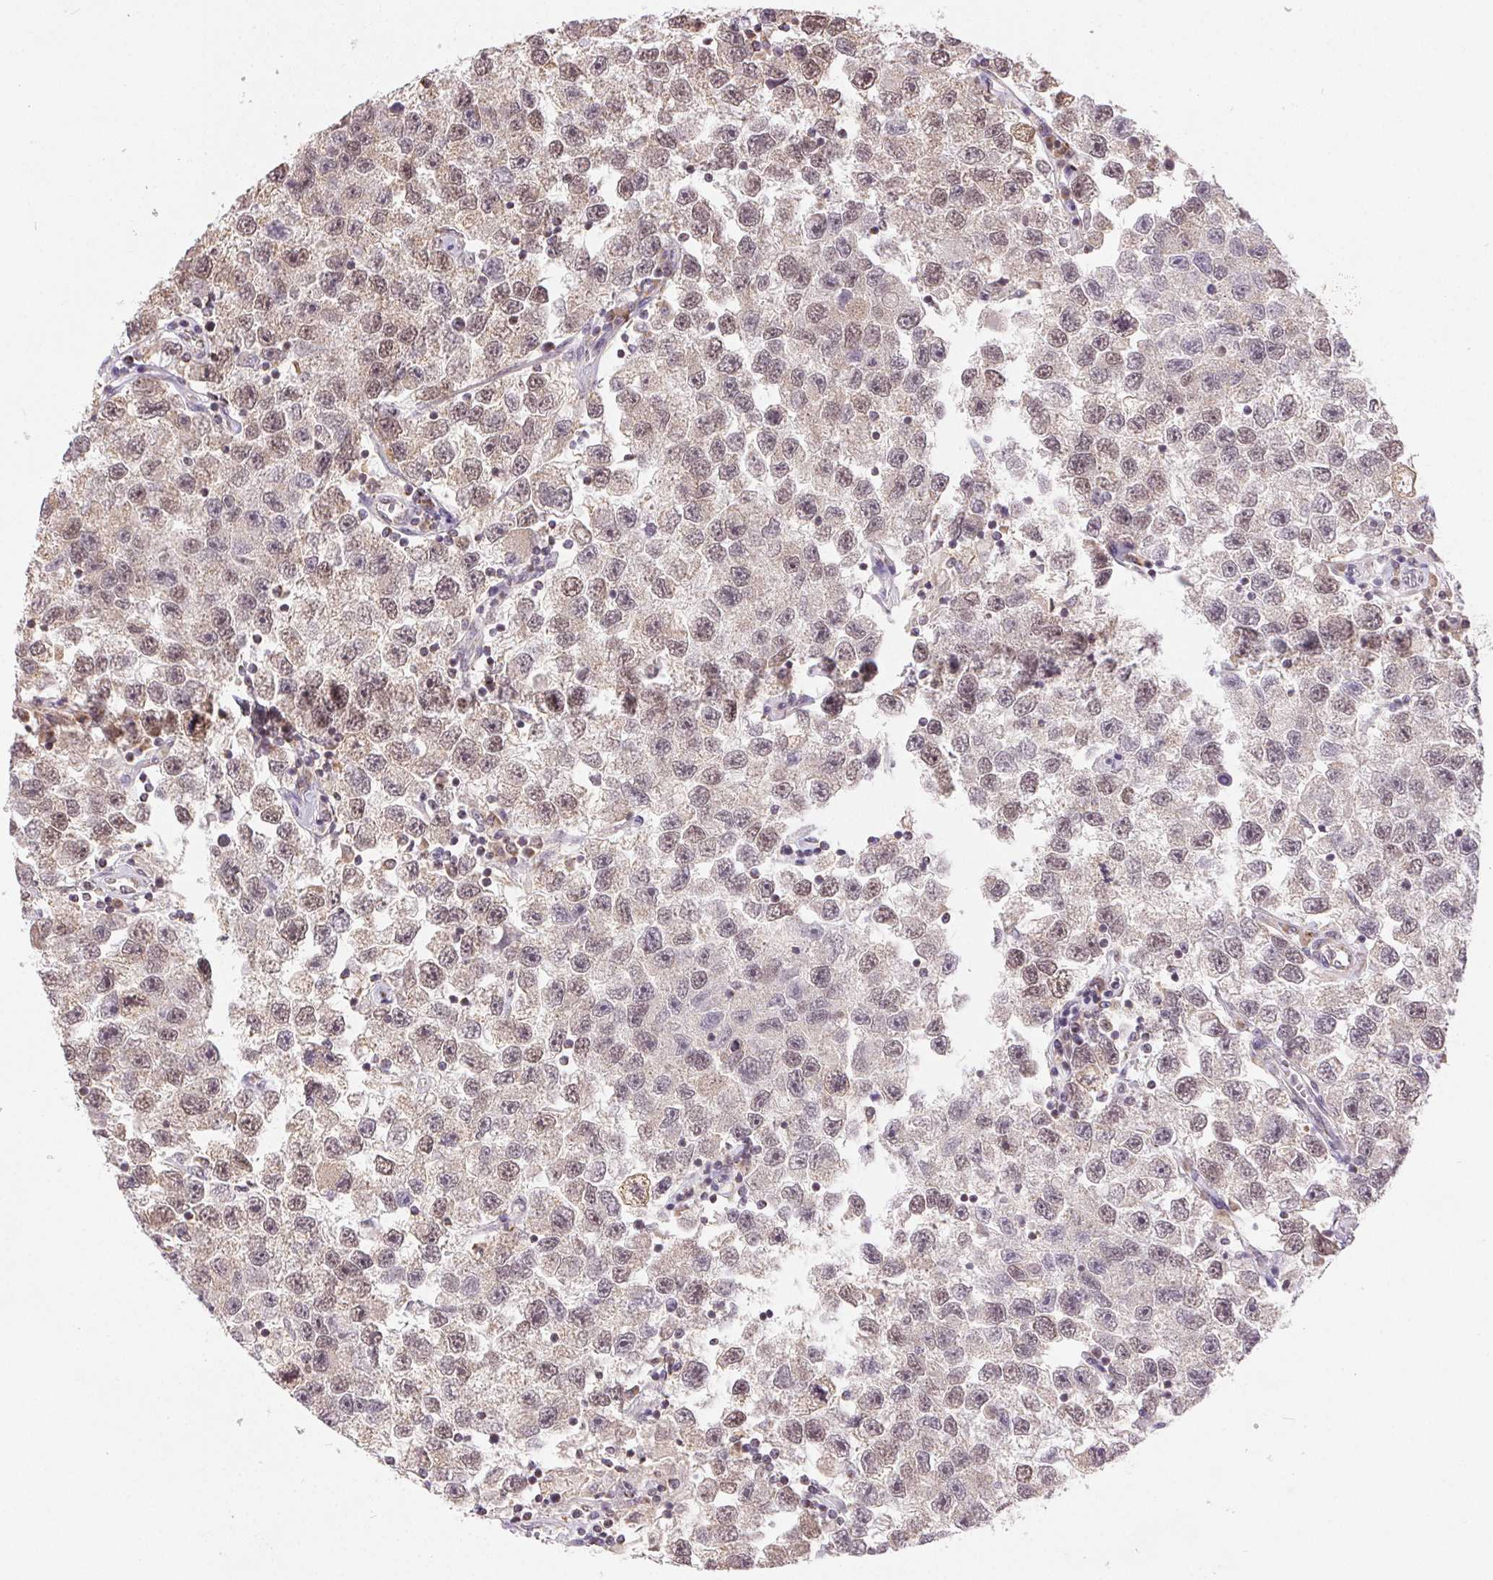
{"staining": {"intensity": "weak", "quantity": "25%-75%", "location": "nuclear"}, "tissue": "testis cancer", "cell_type": "Tumor cells", "image_type": "cancer", "snomed": [{"axis": "morphology", "description": "Seminoma, NOS"}, {"axis": "topography", "description": "Testis"}], "caption": "Approximately 25%-75% of tumor cells in testis cancer (seminoma) exhibit weak nuclear protein expression as visualized by brown immunohistochemical staining.", "gene": "PIWIL4", "patient": {"sex": "male", "age": 26}}